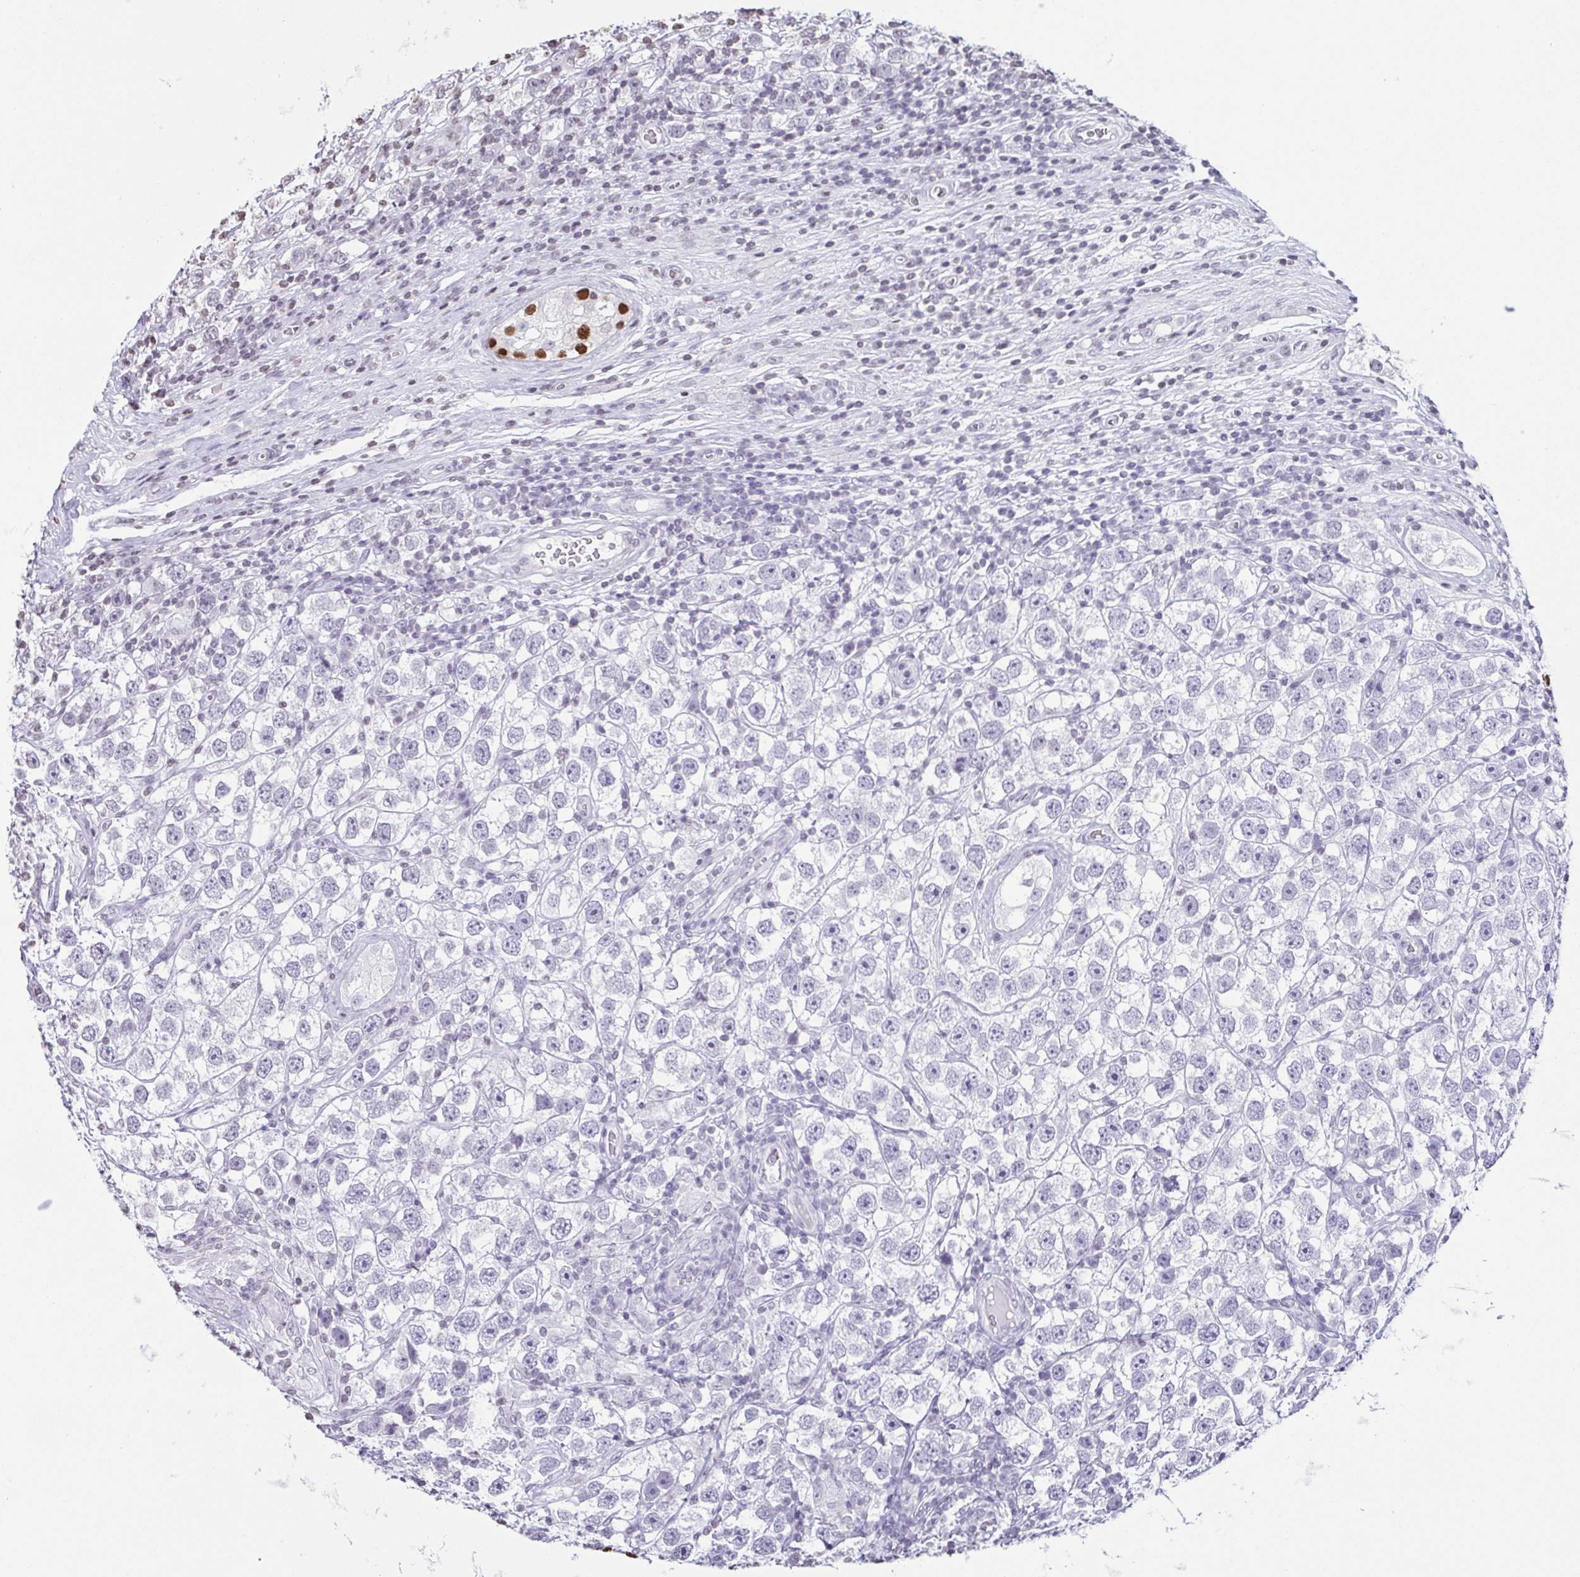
{"staining": {"intensity": "negative", "quantity": "none", "location": "none"}, "tissue": "testis cancer", "cell_type": "Tumor cells", "image_type": "cancer", "snomed": [{"axis": "morphology", "description": "Seminoma, NOS"}, {"axis": "topography", "description": "Testis"}], "caption": "A photomicrograph of human testis cancer (seminoma) is negative for staining in tumor cells. The staining is performed using DAB (3,3'-diaminobenzidine) brown chromogen with nuclei counter-stained in using hematoxylin.", "gene": "VCY1B", "patient": {"sex": "male", "age": 26}}